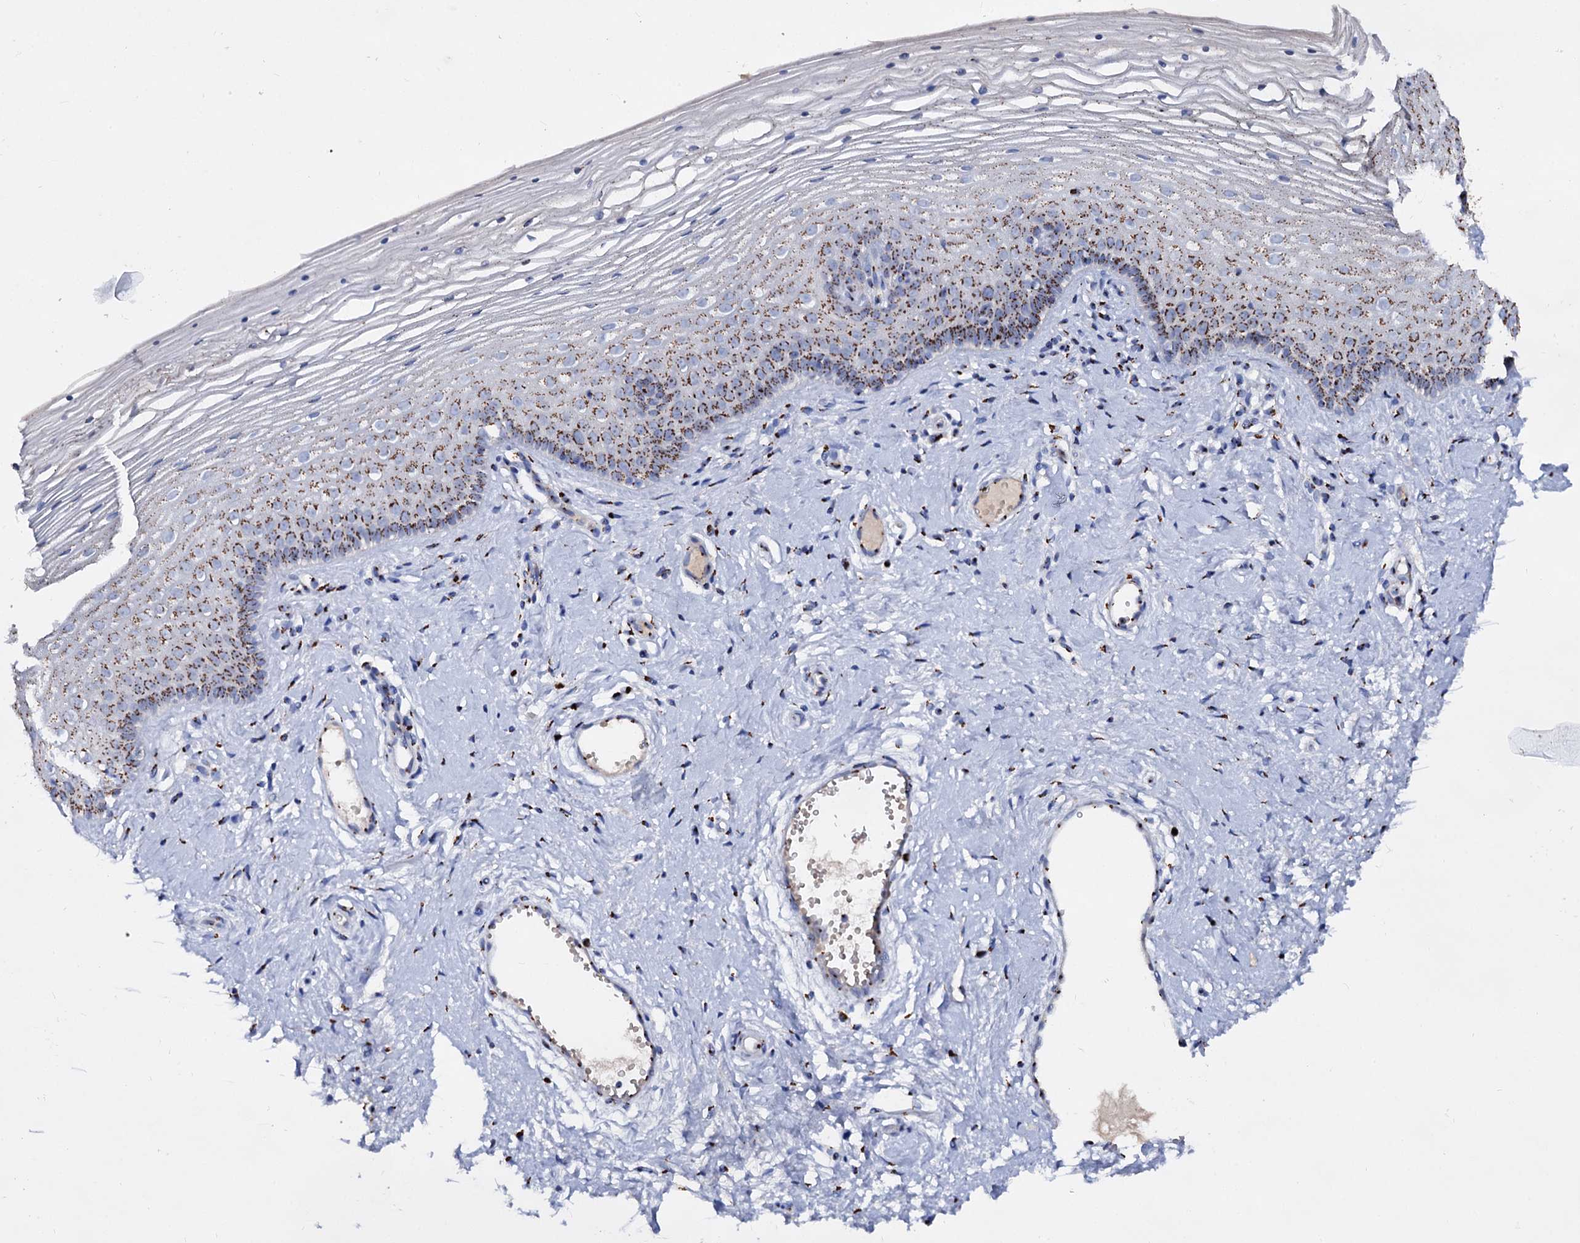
{"staining": {"intensity": "strong", "quantity": "25%-75%", "location": "cytoplasmic/membranous"}, "tissue": "vagina", "cell_type": "Squamous epithelial cells", "image_type": "normal", "snomed": [{"axis": "morphology", "description": "Normal tissue, NOS"}, {"axis": "topography", "description": "Vagina"}], "caption": "IHC image of unremarkable vagina: human vagina stained using immunohistochemistry (IHC) displays high levels of strong protein expression localized specifically in the cytoplasmic/membranous of squamous epithelial cells, appearing as a cytoplasmic/membranous brown color.", "gene": "TM9SF3", "patient": {"sex": "female", "age": 46}}